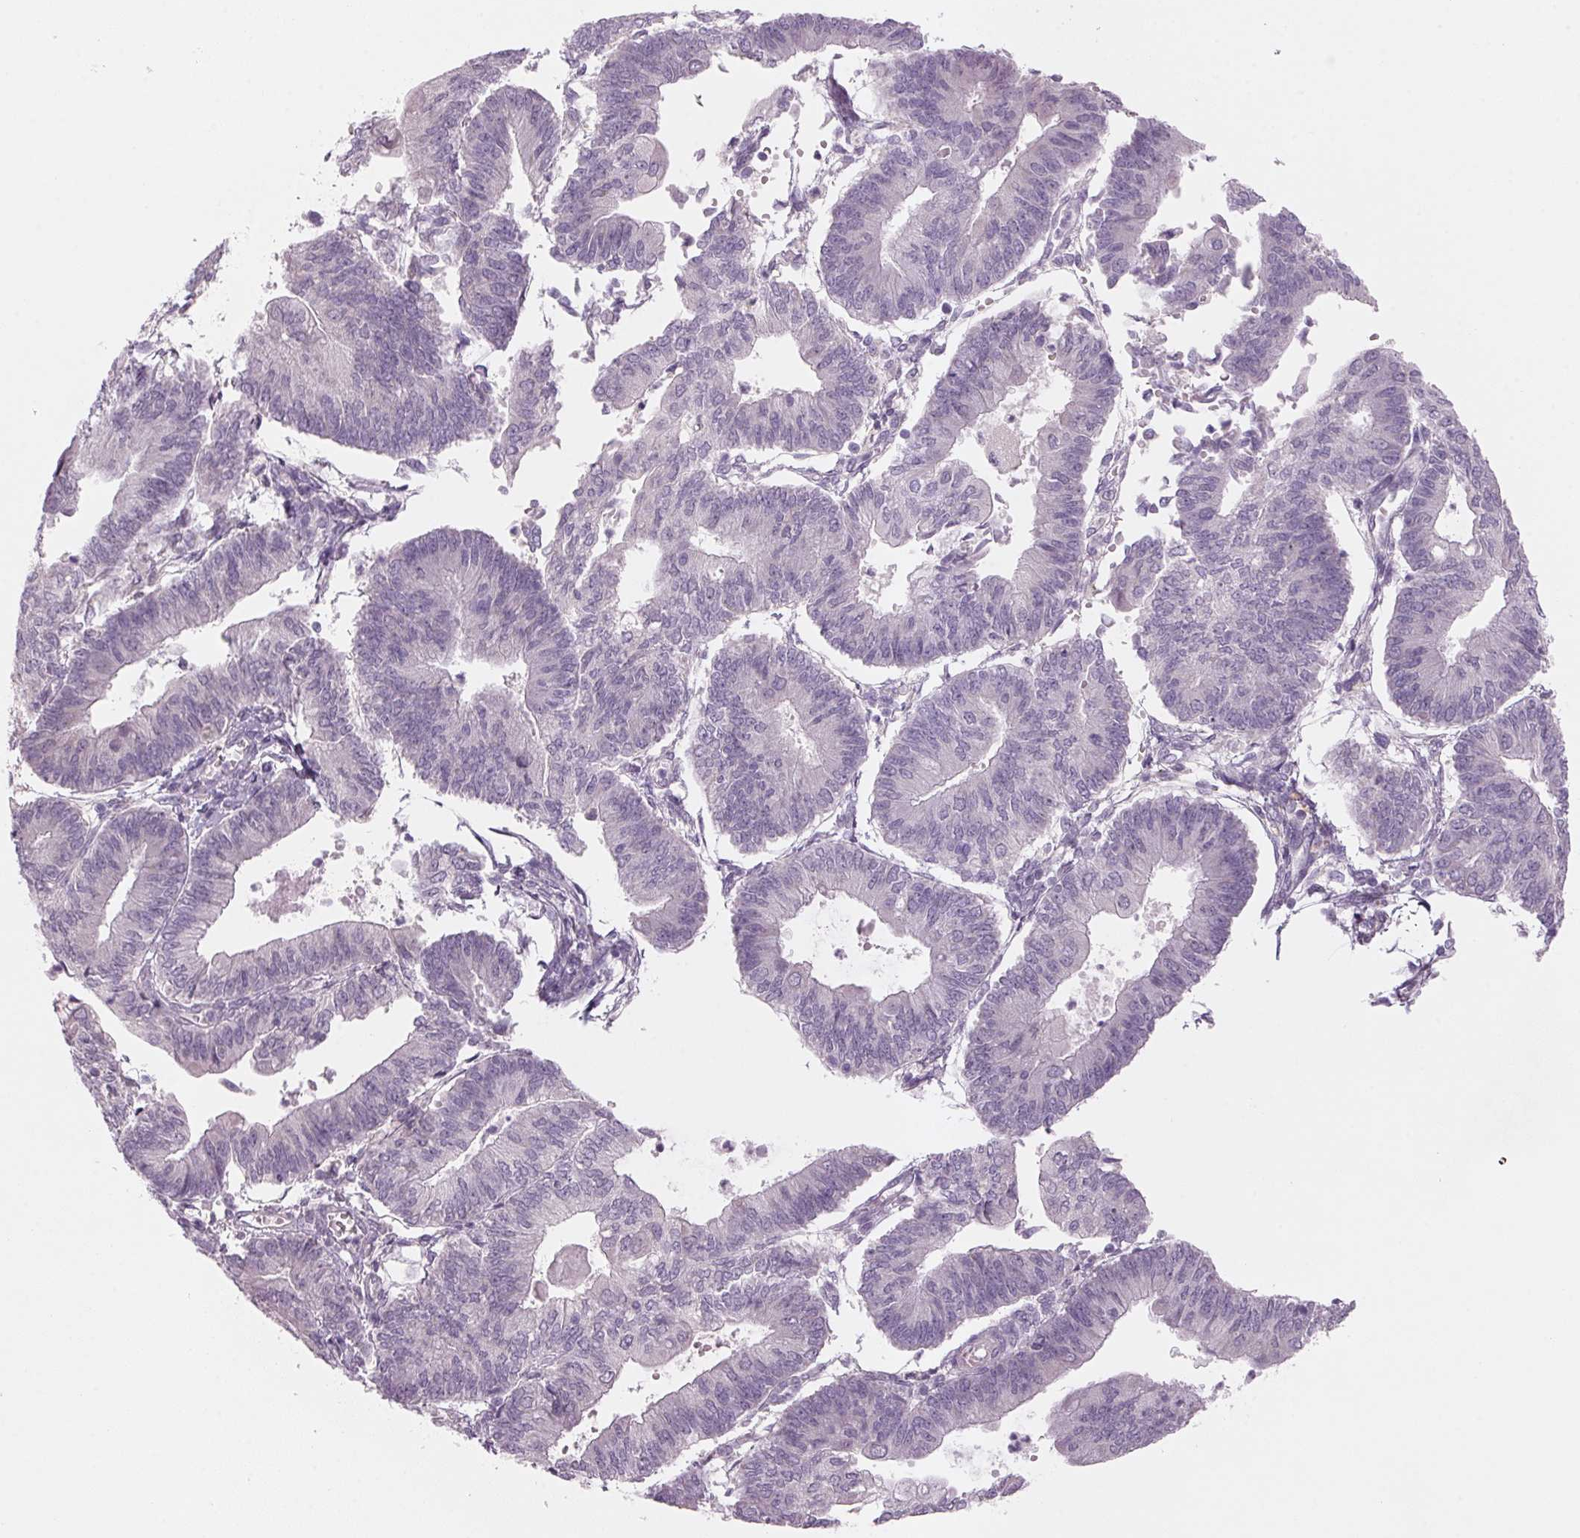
{"staining": {"intensity": "negative", "quantity": "none", "location": "none"}, "tissue": "endometrial cancer", "cell_type": "Tumor cells", "image_type": "cancer", "snomed": [{"axis": "morphology", "description": "Adenocarcinoma, NOS"}, {"axis": "topography", "description": "Endometrium"}], "caption": "There is no significant expression in tumor cells of endometrial cancer (adenocarcinoma).", "gene": "ADAM20", "patient": {"sex": "female", "age": 65}}